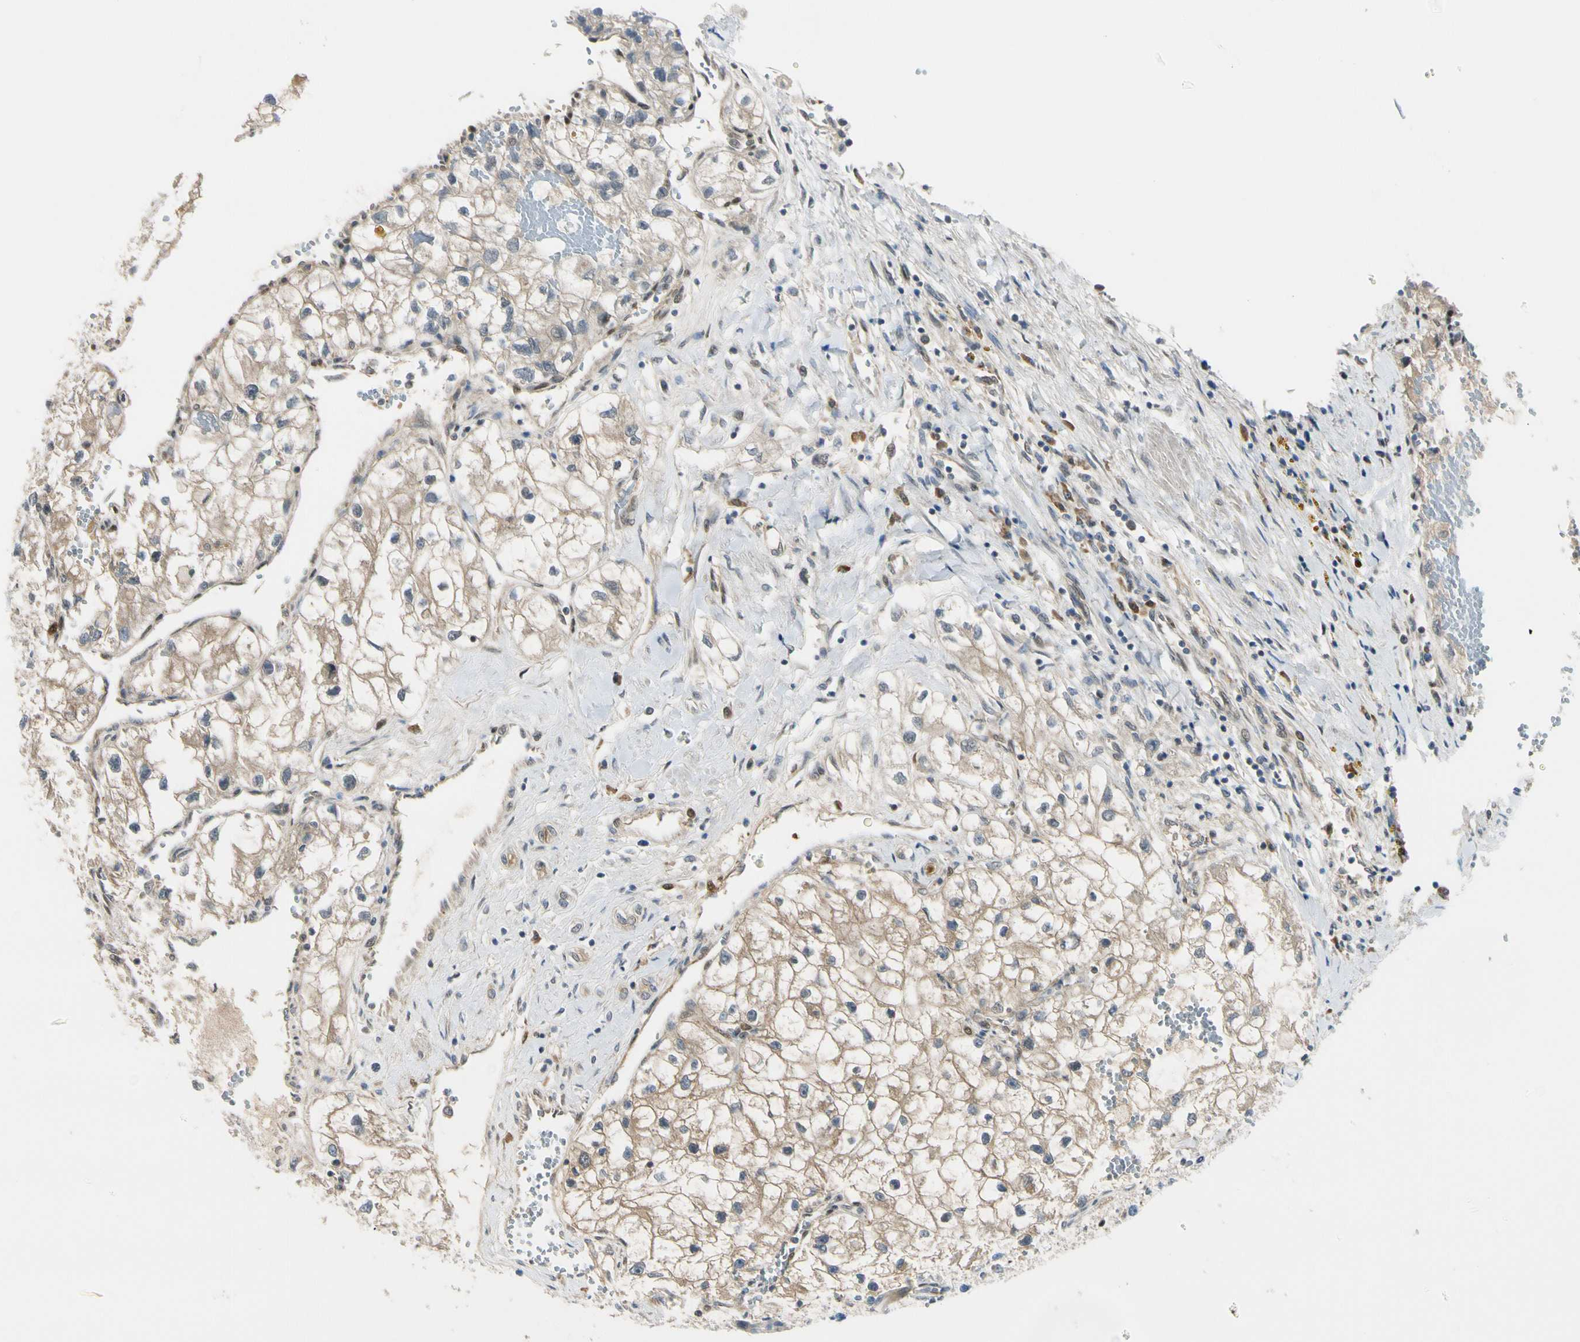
{"staining": {"intensity": "weak", "quantity": ">75%", "location": "cytoplasmic/membranous"}, "tissue": "renal cancer", "cell_type": "Tumor cells", "image_type": "cancer", "snomed": [{"axis": "morphology", "description": "Adenocarcinoma, NOS"}, {"axis": "topography", "description": "Kidney"}], "caption": "The photomicrograph demonstrates immunohistochemical staining of adenocarcinoma (renal). There is weak cytoplasmic/membranous staining is seen in approximately >75% of tumor cells. Nuclei are stained in blue.", "gene": "RASGRF1", "patient": {"sex": "female", "age": 70}}